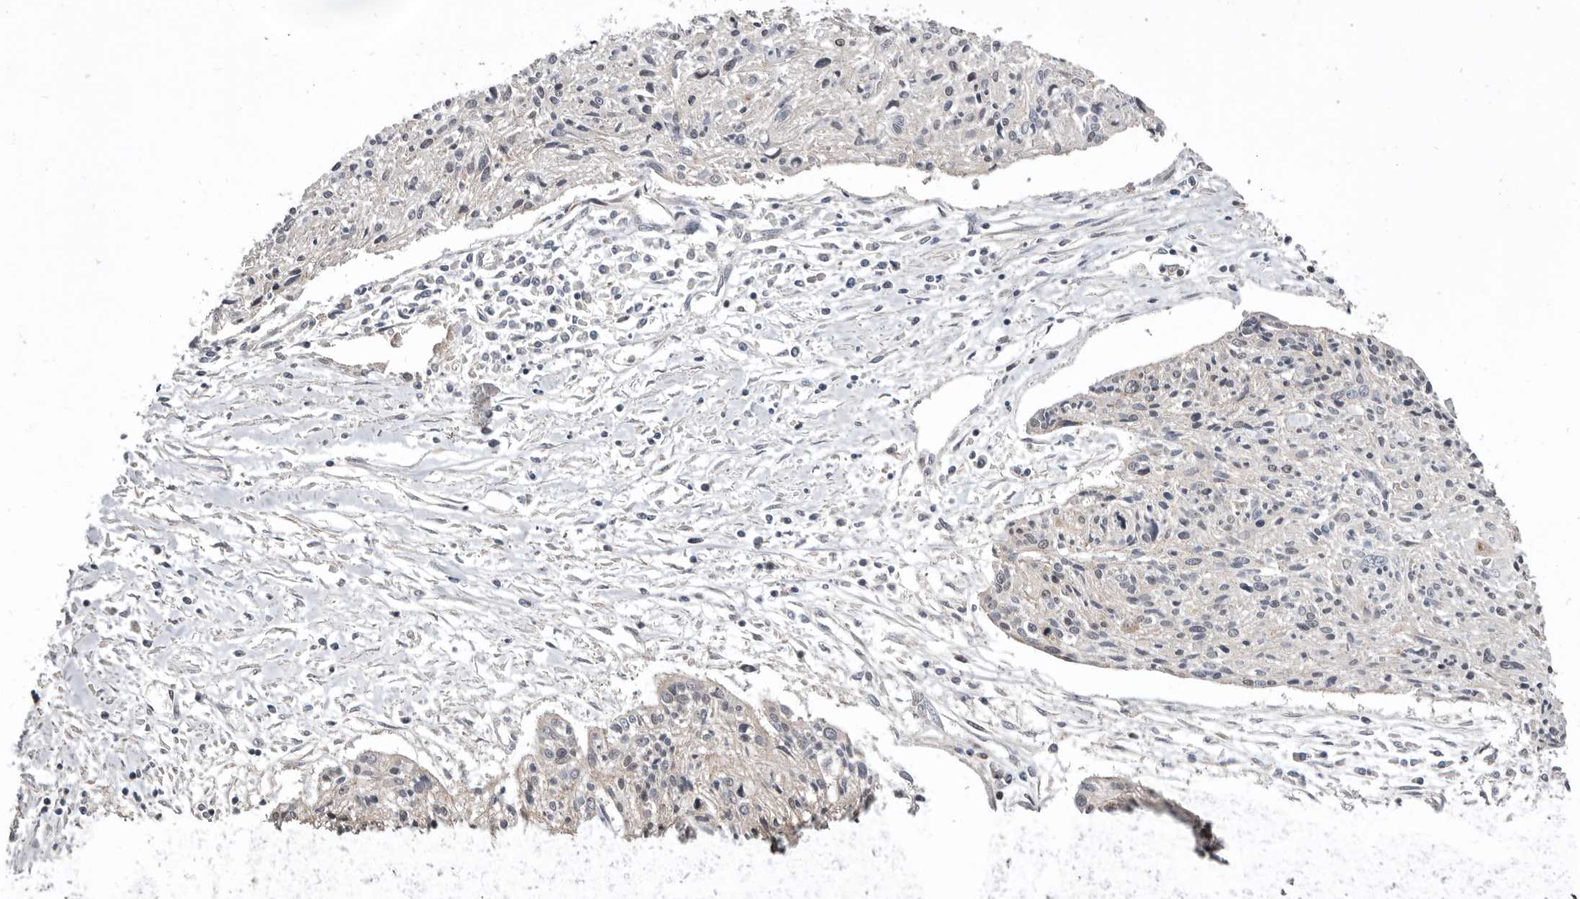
{"staining": {"intensity": "negative", "quantity": "none", "location": "none"}, "tissue": "cervical cancer", "cell_type": "Tumor cells", "image_type": "cancer", "snomed": [{"axis": "morphology", "description": "Squamous cell carcinoma, NOS"}, {"axis": "topography", "description": "Cervix"}], "caption": "The photomicrograph shows no staining of tumor cells in cervical squamous cell carcinoma. (DAB immunohistochemistry visualized using brightfield microscopy, high magnification).", "gene": "SMC4", "patient": {"sex": "female", "age": 51}}